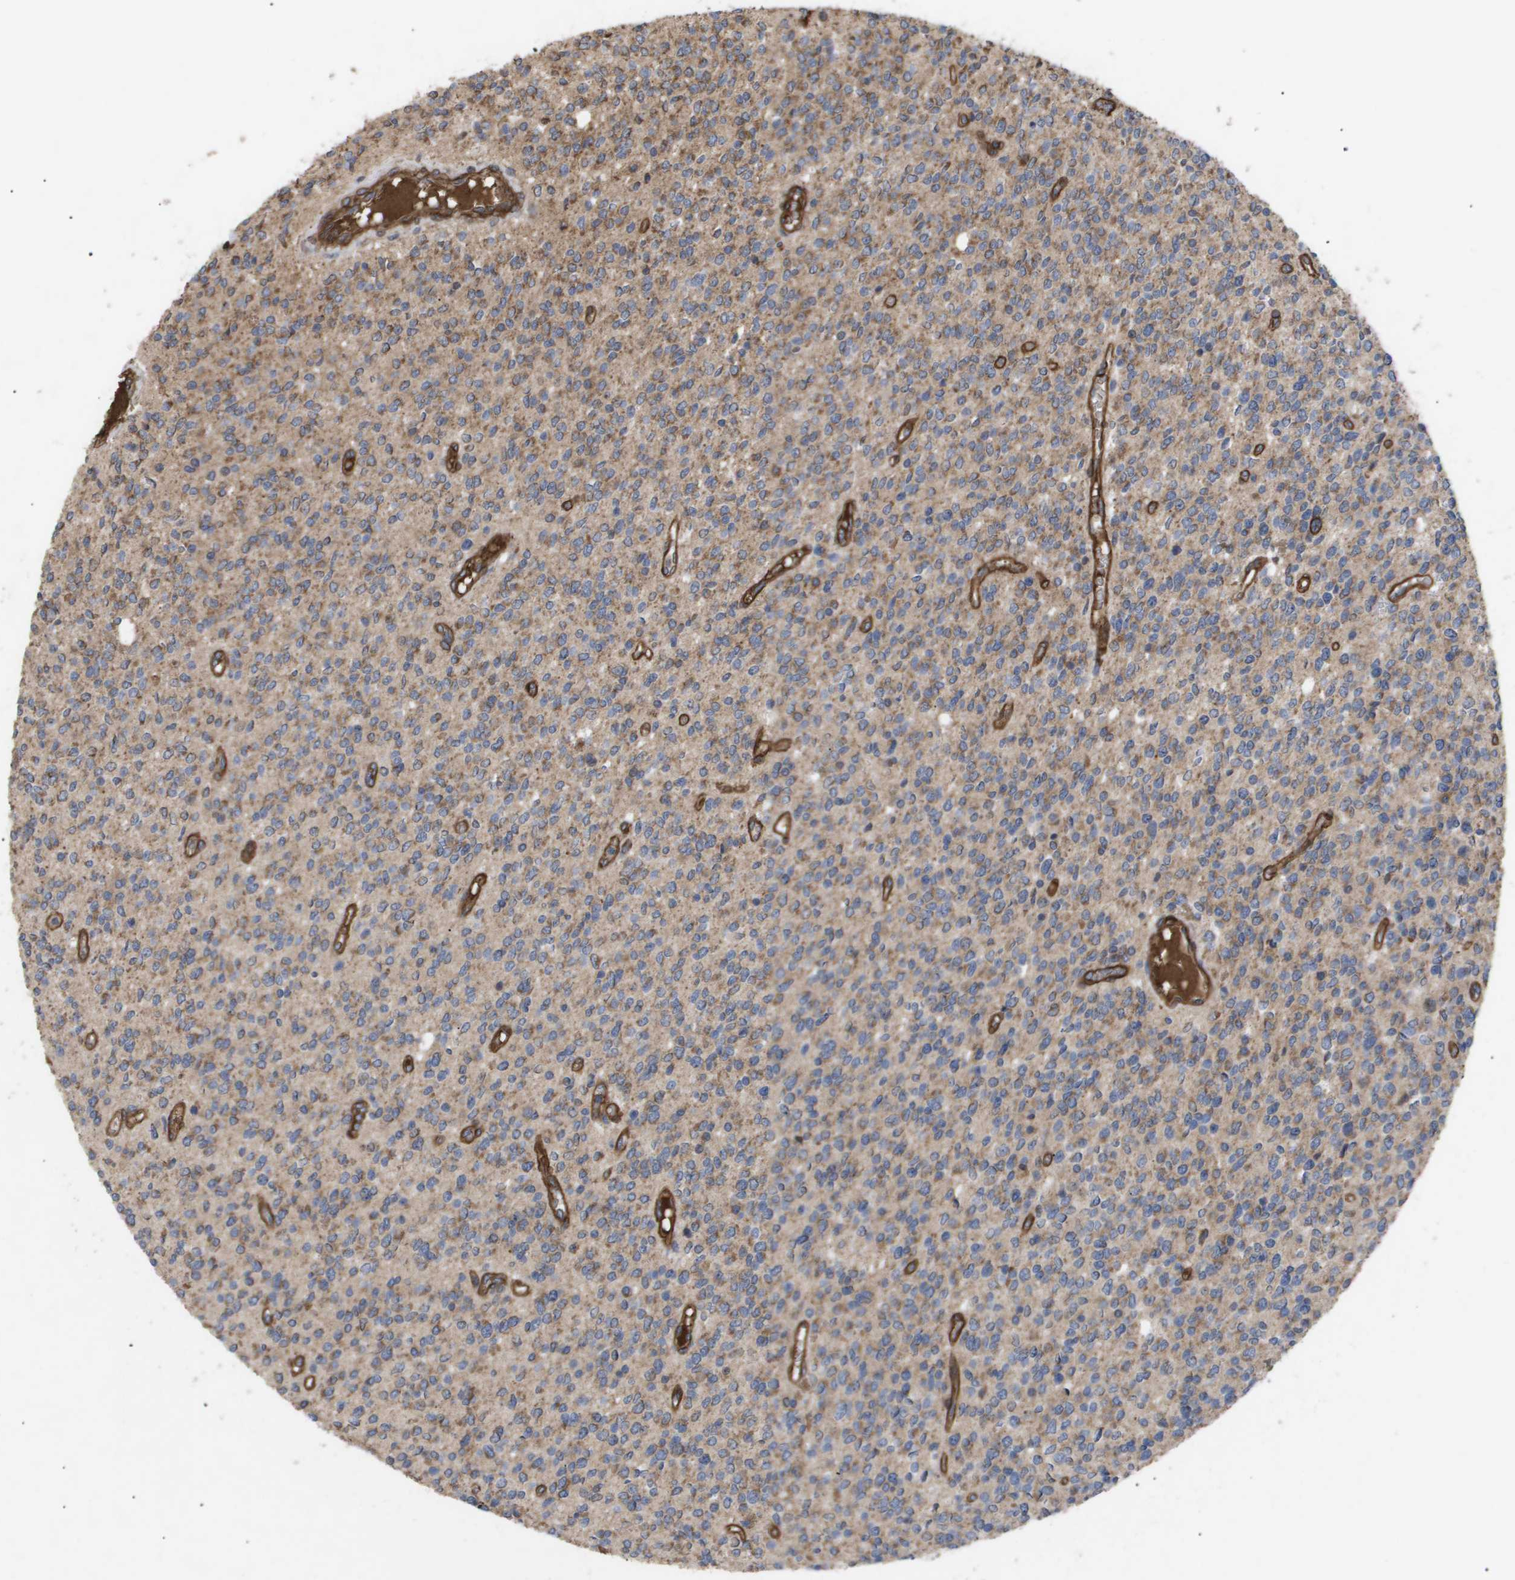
{"staining": {"intensity": "moderate", "quantity": ">75%", "location": "cytoplasmic/membranous"}, "tissue": "glioma", "cell_type": "Tumor cells", "image_type": "cancer", "snomed": [{"axis": "morphology", "description": "Glioma, malignant, High grade"}, {"axis": "topography", "description": "Brain"}], "caption": "High-magnification brightfield microscopy of glioma stained with DAB (brown) and counterstained with hematoxylin (blue). tumor cells exhibit moderate cytoplasmic/membranous expression is seen in about>75% of cells.", "gene": "TNS1", "patient": {"sex": "male", "age": 34}}